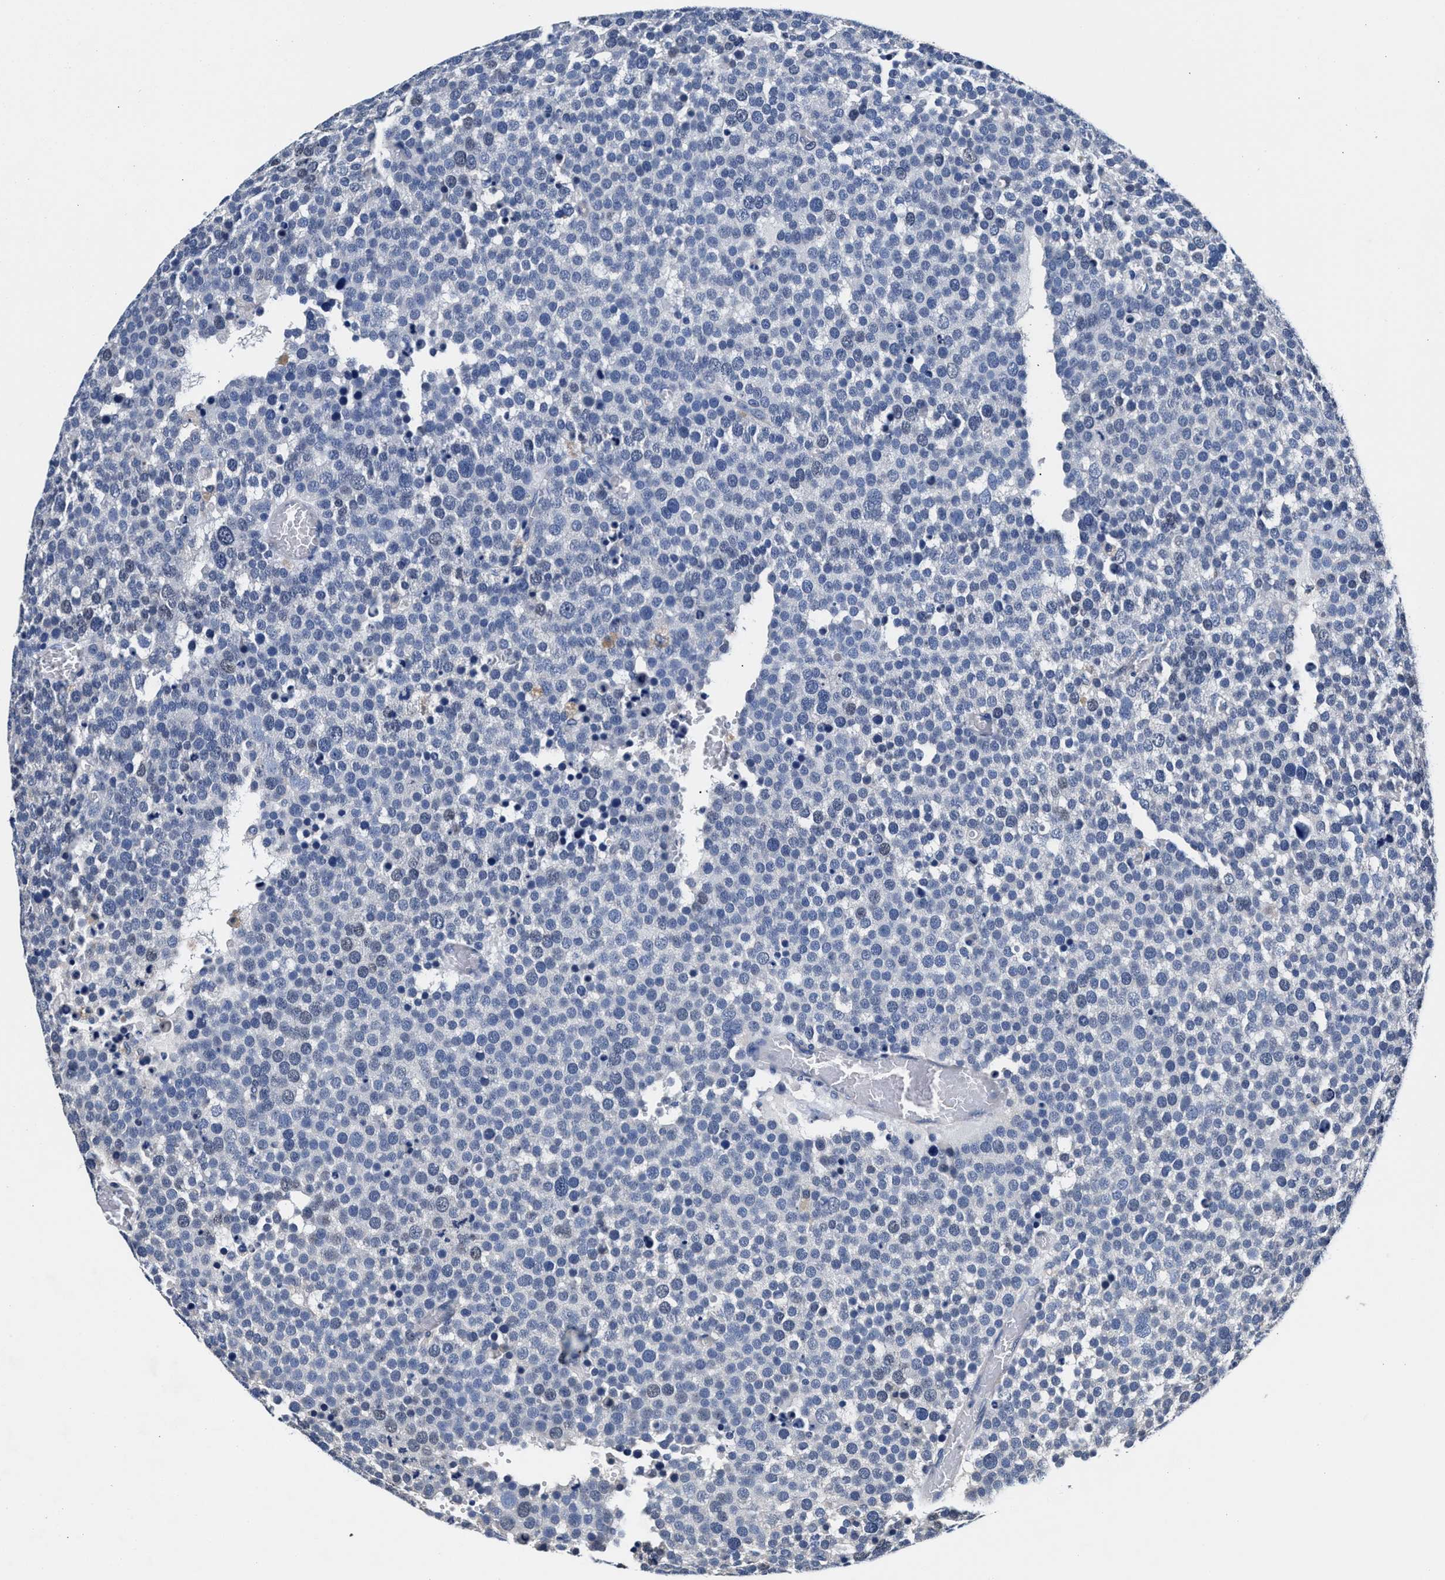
{"staining": {"intensity": "negative", "quantity": "none", "location": "none"}, "tissue": "testis cancer", "cell_type": "Tumor cells", "image_type": "cancer", "snomed": [{"axis": "morphology", "description": "Normal tissue, NOS"}, {"axis": "morphology", "description": "Seminoma, NOS"}, {"axis": "topography", "description": "Testis"}], "caption": "Testis cancer (seminoma) stained for a protein using IHC displays no expression tumor cells.", "gene": "GSTM1", "patient": {"sex": "male", "age": 71}}